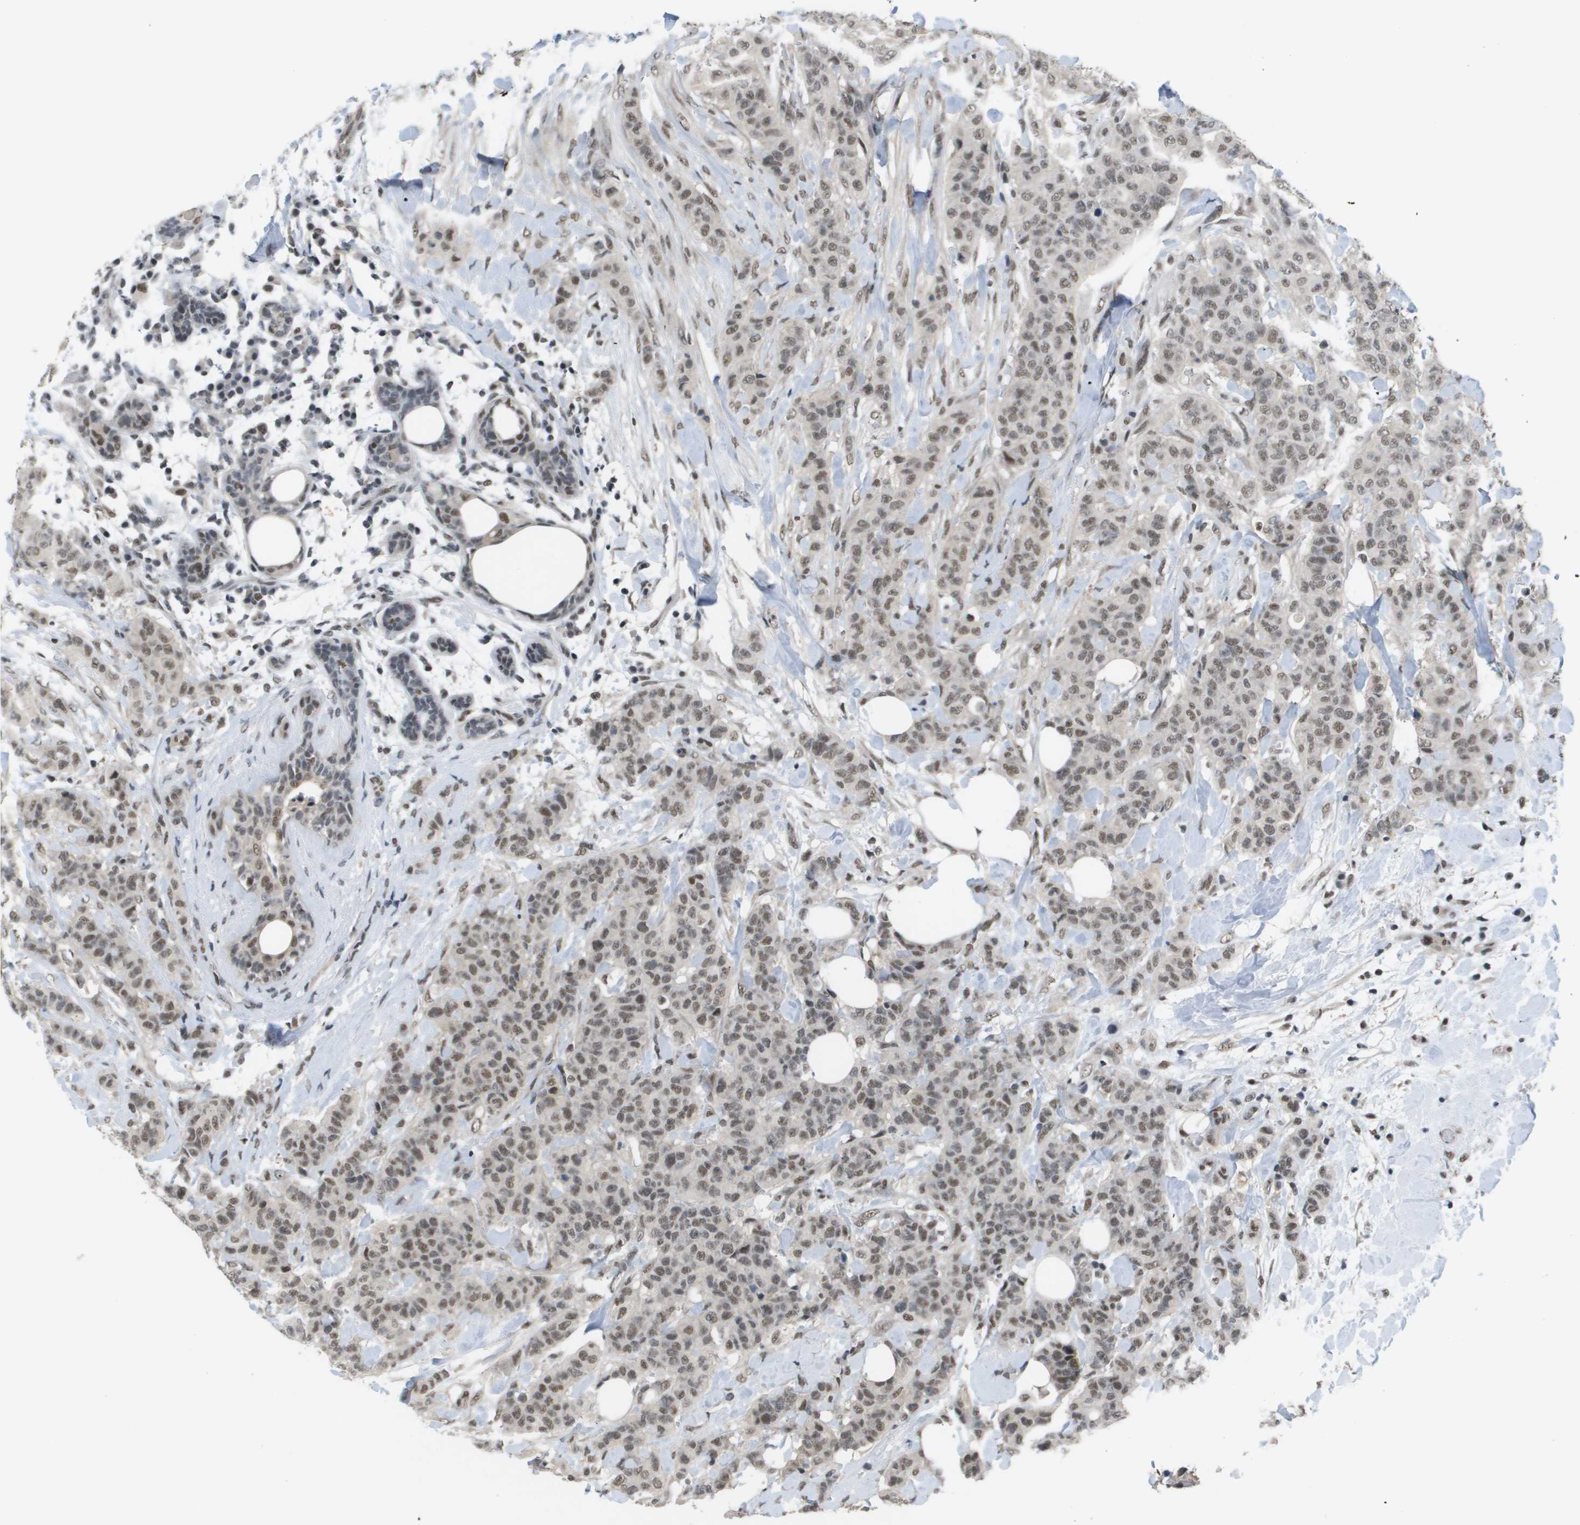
{"staining": {"intensity": "weak", "quantity": ">75%", "location": "nuclear"}, "tissue": "breast cancer", "cell_type": "Tumor cells", "image_type": "cancer", "snomed": [{"axis": "morphology", "description": "Normal tissue, NOS"}, {"axis": "morphology", "description": "Duct carcinoma"}, {"axis": "topography", "description": "Breast"}], "caption": "Protein analysis of breast cancer tissue exhibits weak nuclear expression in approximately >75% of tumor cells. (DAB (3,3'-diaminobenzidine) = brown stain, brightfield microscopy at high magnification).", "gene": "ISY1", "patient": {"sex": "female", "age": 40}}